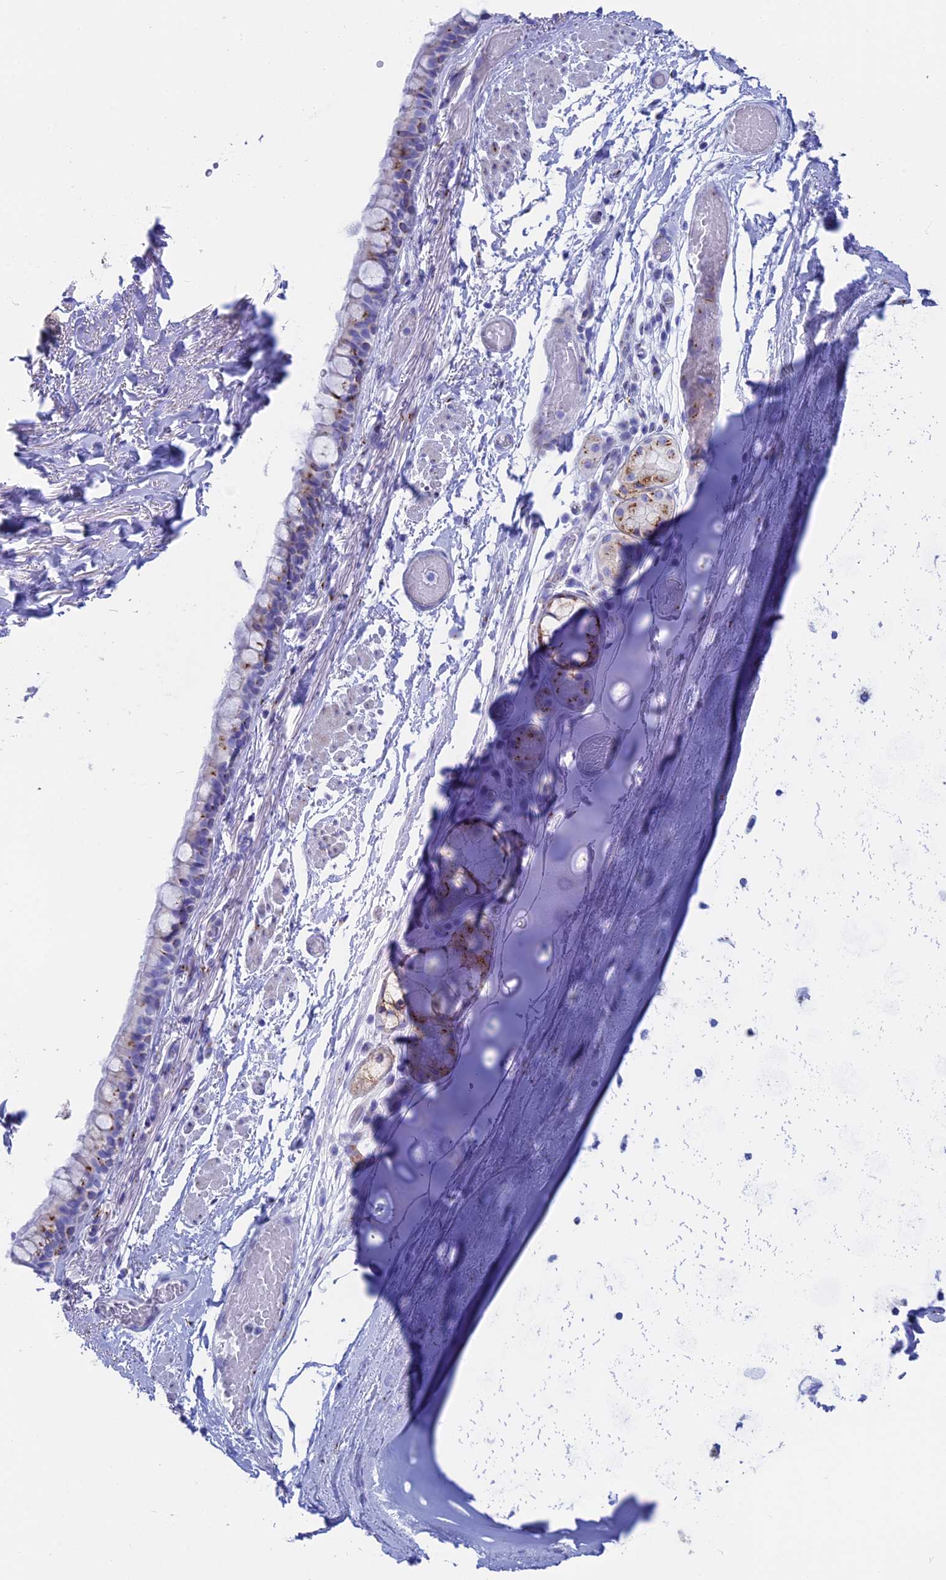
{"staining": {"intensity": "moderate", "quantity": "<25%", "location": "cytoplasmic/membranous"}, "tissue": "bronchus", "cell_type": "Respiratory epithelial cells", "image_type": "normal", "snomed": [{"axis": "morphology", "description": "Normal tissue, NOS"}, {"axis": "topography", "description": "Cartilage tissue"}], "caption": "This micrograph shows immunohistochemistry staining of unremarkable bronchus, with low moderate cytoplasmic/membranous expression in about <25% of respiratory epithelial cells.", "gene": "ERICH4", "patient": {"sex": "male", "age": 63}}